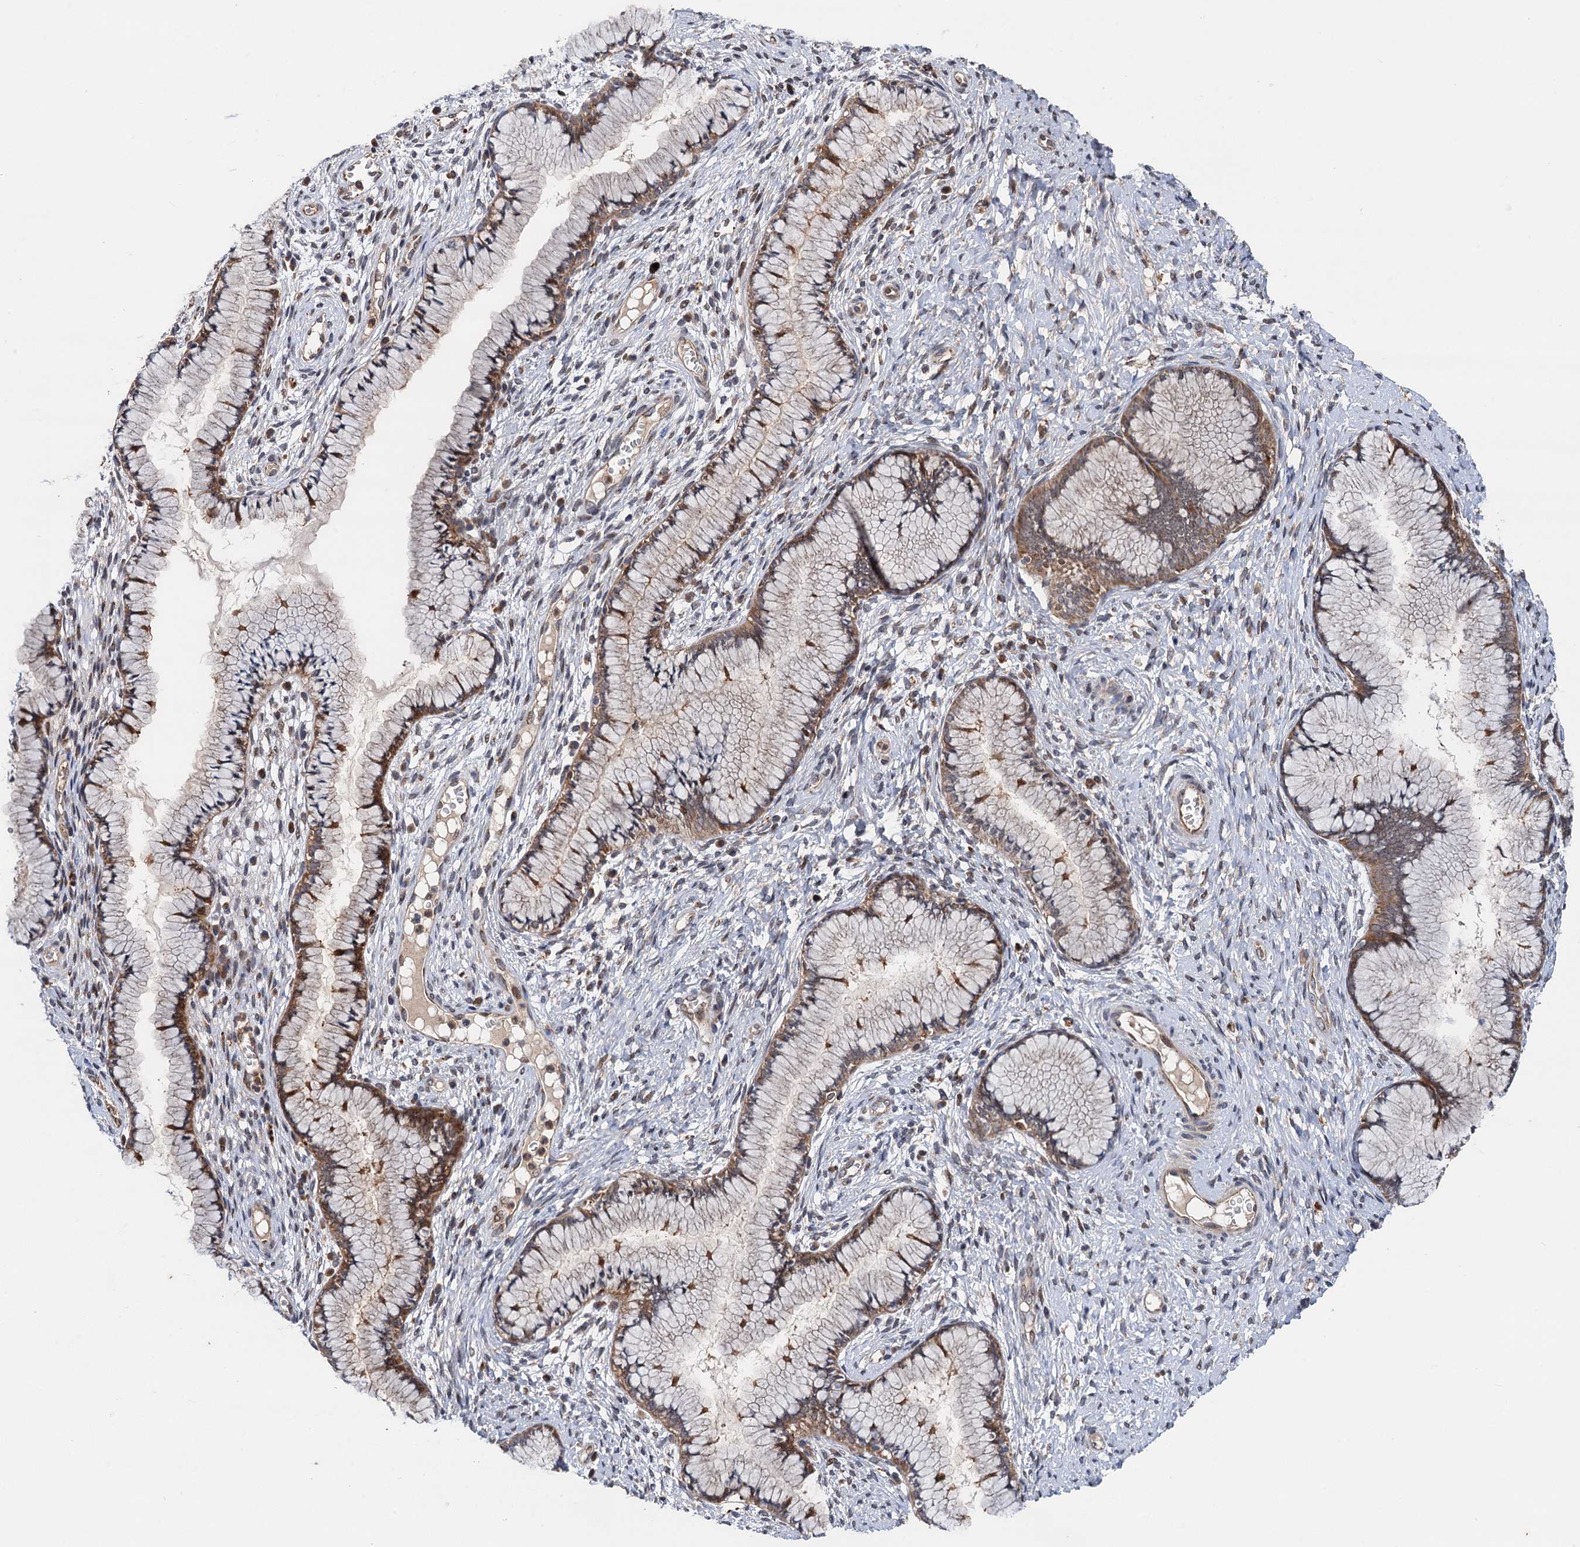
{"staining": {"intensity": "moderate", "quantity": ">75%", "location": "cytoplasmic/membranous"}, "tissue": "cervix", "cell_type": "Glandular cells", "image_type": "normal", "snomed": [{"axis": "morphology", "description": "Normal tissue, NOS"}, {"axis": "topography", "description": "Cervix"}], "caption": "Protein analysis of benign cervix shows moderate cytoplasmic/membranous staining in about >75% of glandular cells. Nuclei are stained in blue.", "gene": "NLRP10", "patient": {"sex": "female", "age": 42}}